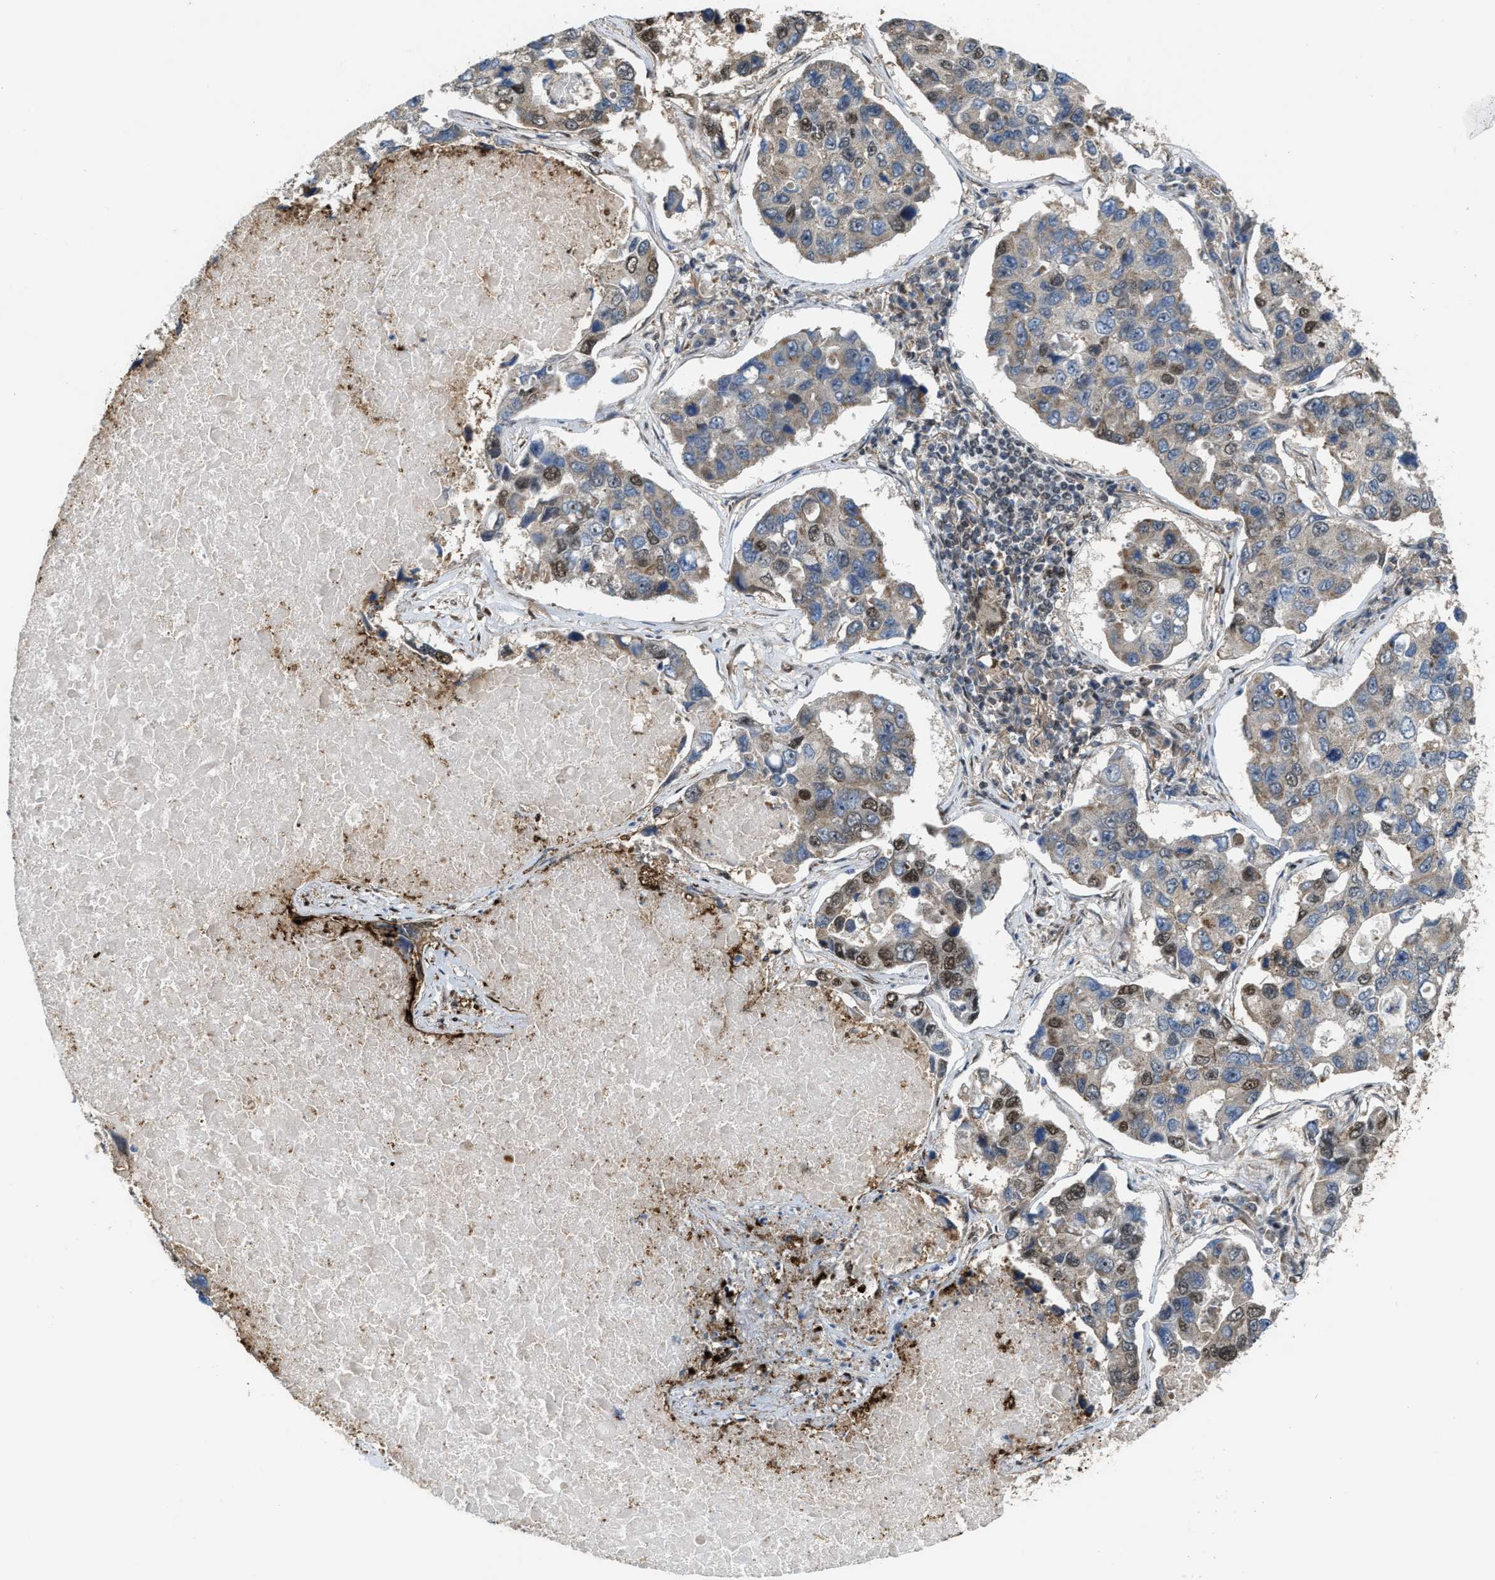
{"staining": {"intensity": "moderate", "quantity": "<25%", "location": "nuclear"}, "tissue": "lung cancer", "cell_type": "Tumor cells", "image_type": "cancer", "snomed": [{"axis": "morphology", "description": "Adenocarcinoma, NOS"}, {"axis": "topography", "description": "Lung"}], "caption": "Lung cancer stained with DAB (3,3'-diaminobenzidine) immunohistochemistry displays low levels of moderate nuclear expression in about <25% of tumor cells. (Stains: DAB in brown, nuclei in blue, Microscopy: brightfield microscopy at high magnification).", "gene": "ZNF250", "patient": {"sex": "male", "age": 64}}